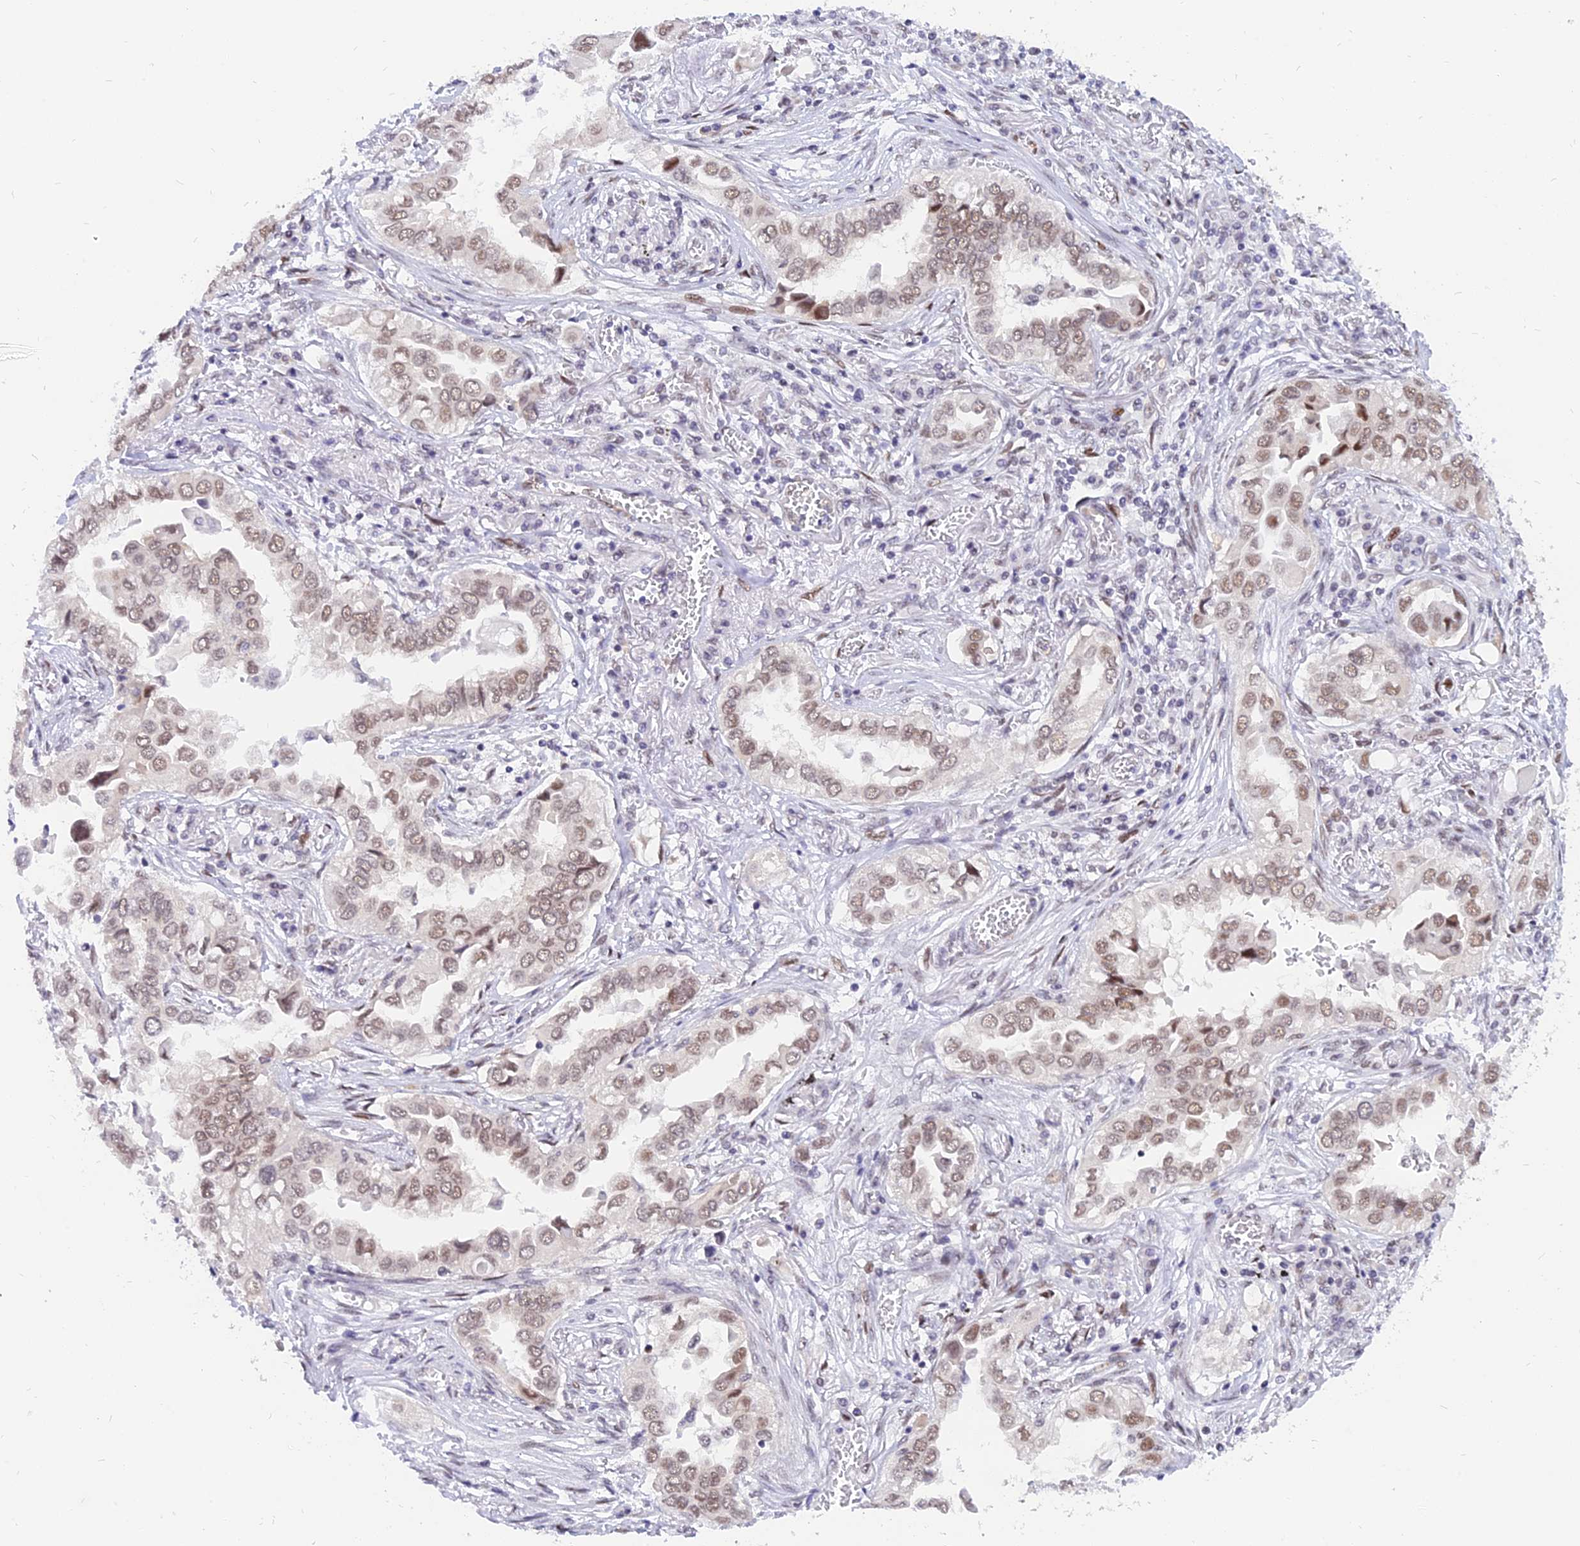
{"staining": {"intensity": "moderate", "quantity": "25%-75%", "location": "nuclear"}, "tissue": "lung cancer", "cell_type": "Tumor cells", "image_type": "cancer", "snomed": [{"axis": "morphology", "description": "Adenocarcinoma, NOS"}, {"axis": "topography", "description": "Lung"}], "caption": "Protein staining reveals moderate nuclear staining in about 25%-75% of tumor cells in lung adenocarcinoma. (IHC, brightfield microscopy, high magnification).", "gene": "DPY30", "patient": {"sex": "female", "age": 76}}